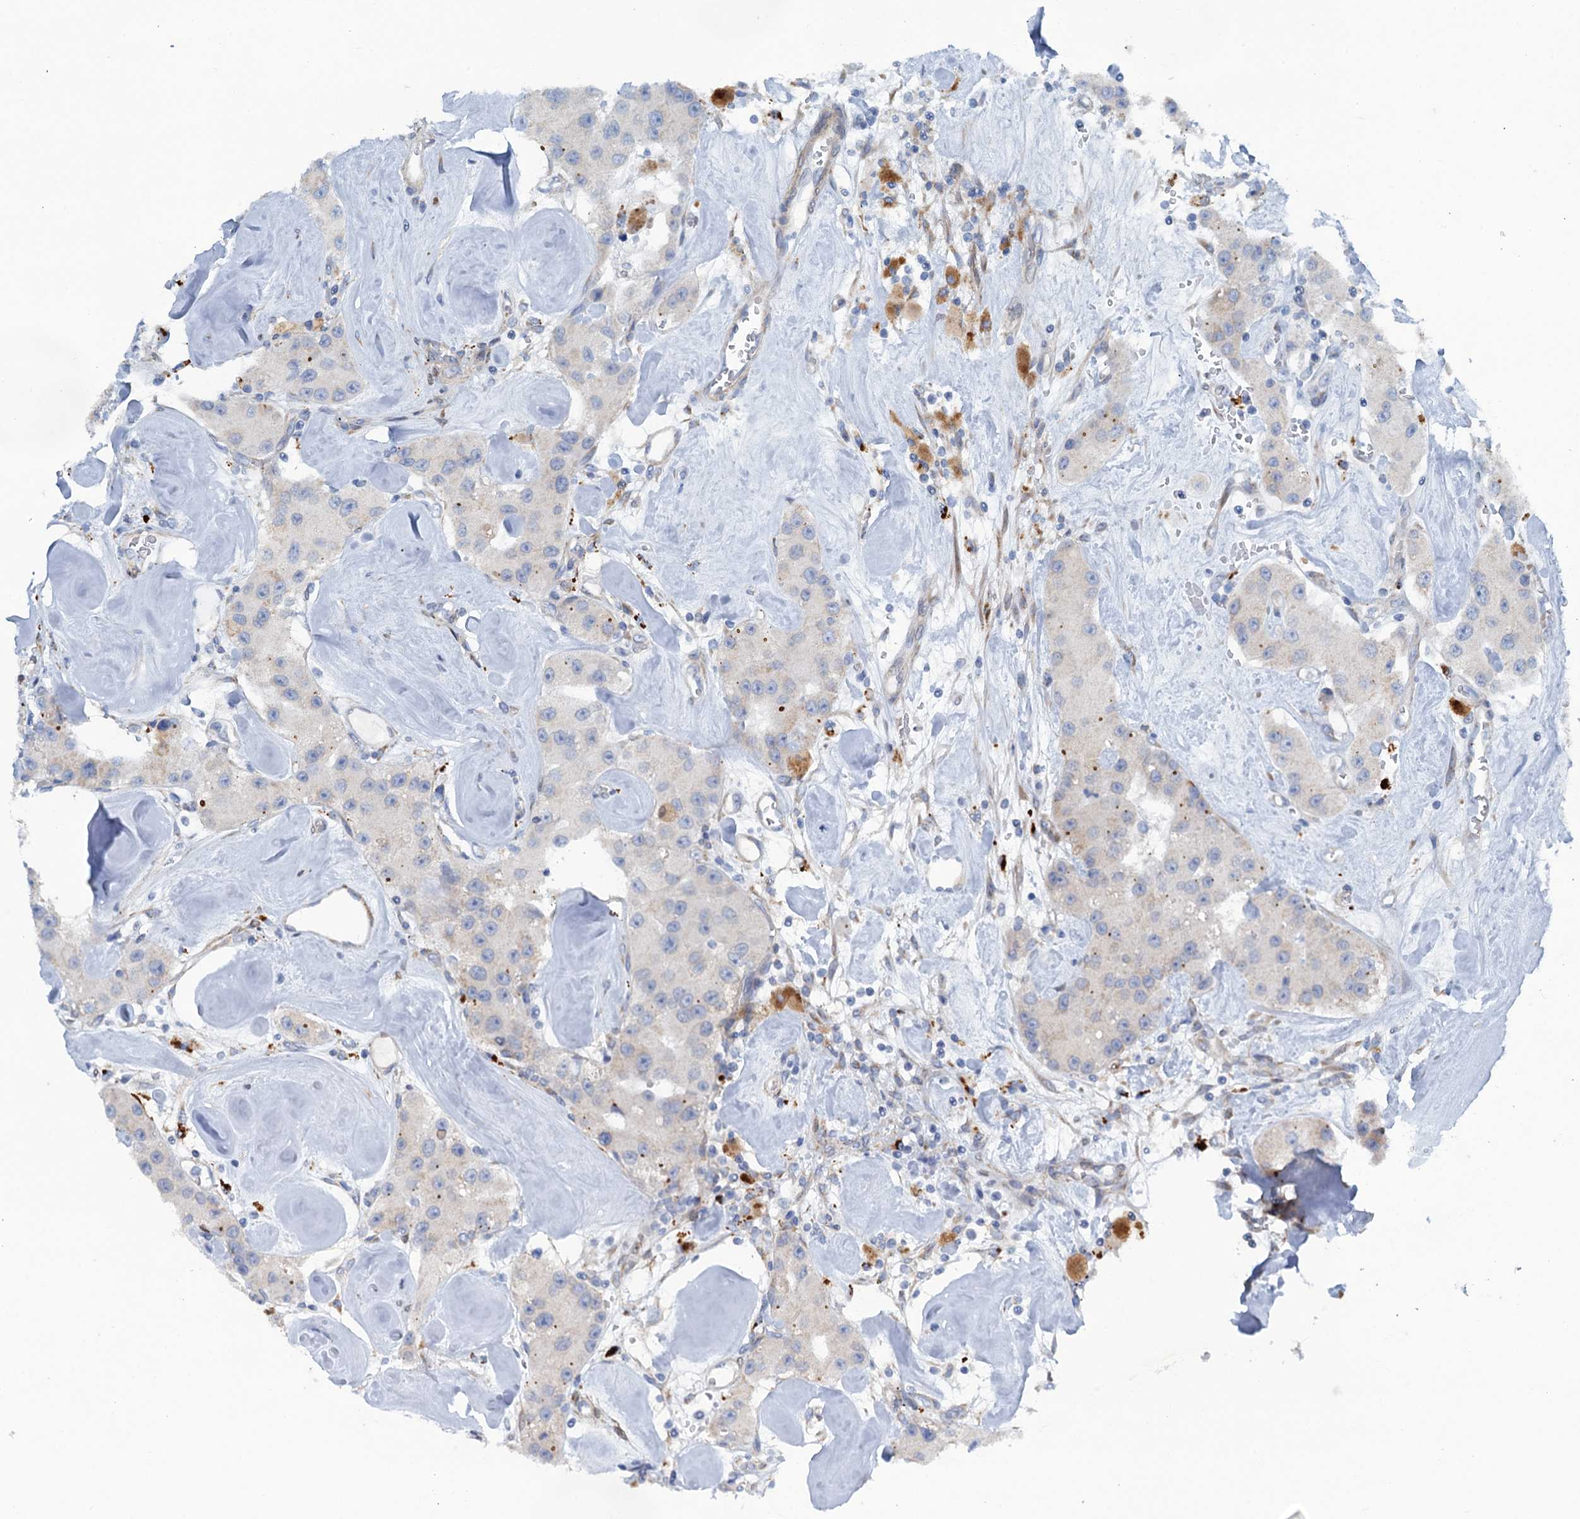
{"staining": {"intensity": "negative", "quantity": "none", "location": "none"}, "tissue": "carcinoid", "cell_type": "Tumor cells", "image_type": "cancer", "snomed": [{"axis": "morphology", "description": "Carcinoid, malignant, NOS"}, {"axis": "topography", "description": "Pancreas"}], "caption": "High magnification brightfield microscopy of malignant carcinoid stained with DAB (3,3'-diaminobenzidine) (brown) and counterstained with hematoxylin (blue): tumor cells show no significant positivity.", "gene": "POGLUT3", "patient": {"sex": "male", "age": 41}}